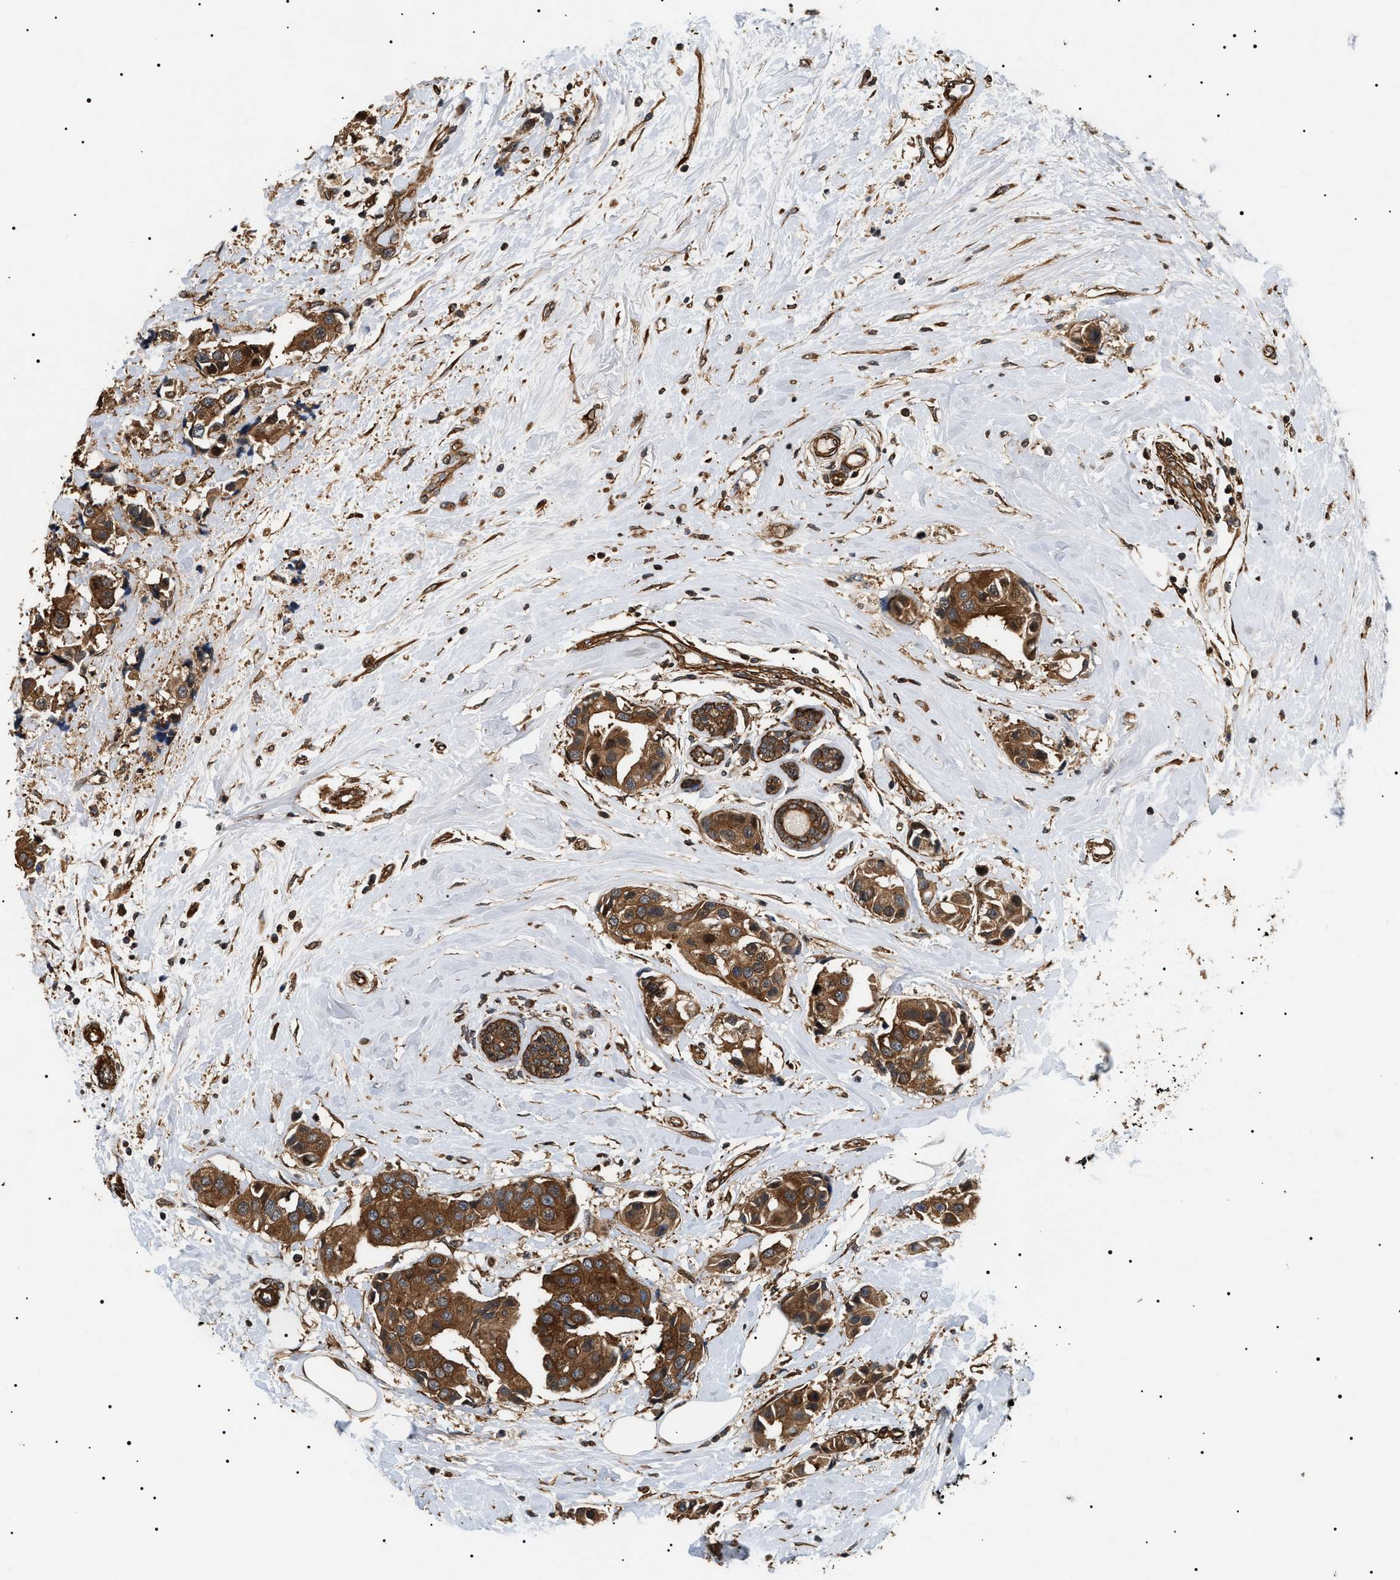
{"staining": {"intensity": "strong", "quantity": ">75%", "location": "cytoplasmic/membranous"}, "tissue": "breast cancer", "cell_type": "Tumor cells", "image_type": "cancer", "snomed": [{"axis": "morphology", "description": "Normal tissue, NOS"}, {"axis": "morphology", "description": "Duct carcinoma"}, {"axis": "topography", "description": "Breast"}], "caption": "This photomicrograph exhibits immunohistochemistry staining of human breast cancer (invasive ductal carcinoma), with high strong cytoplasmic/membranous staining in about >75% of tumor cells.", "gene": "SH3GLB2", "patient": {"sex": "female", "age": 39}}